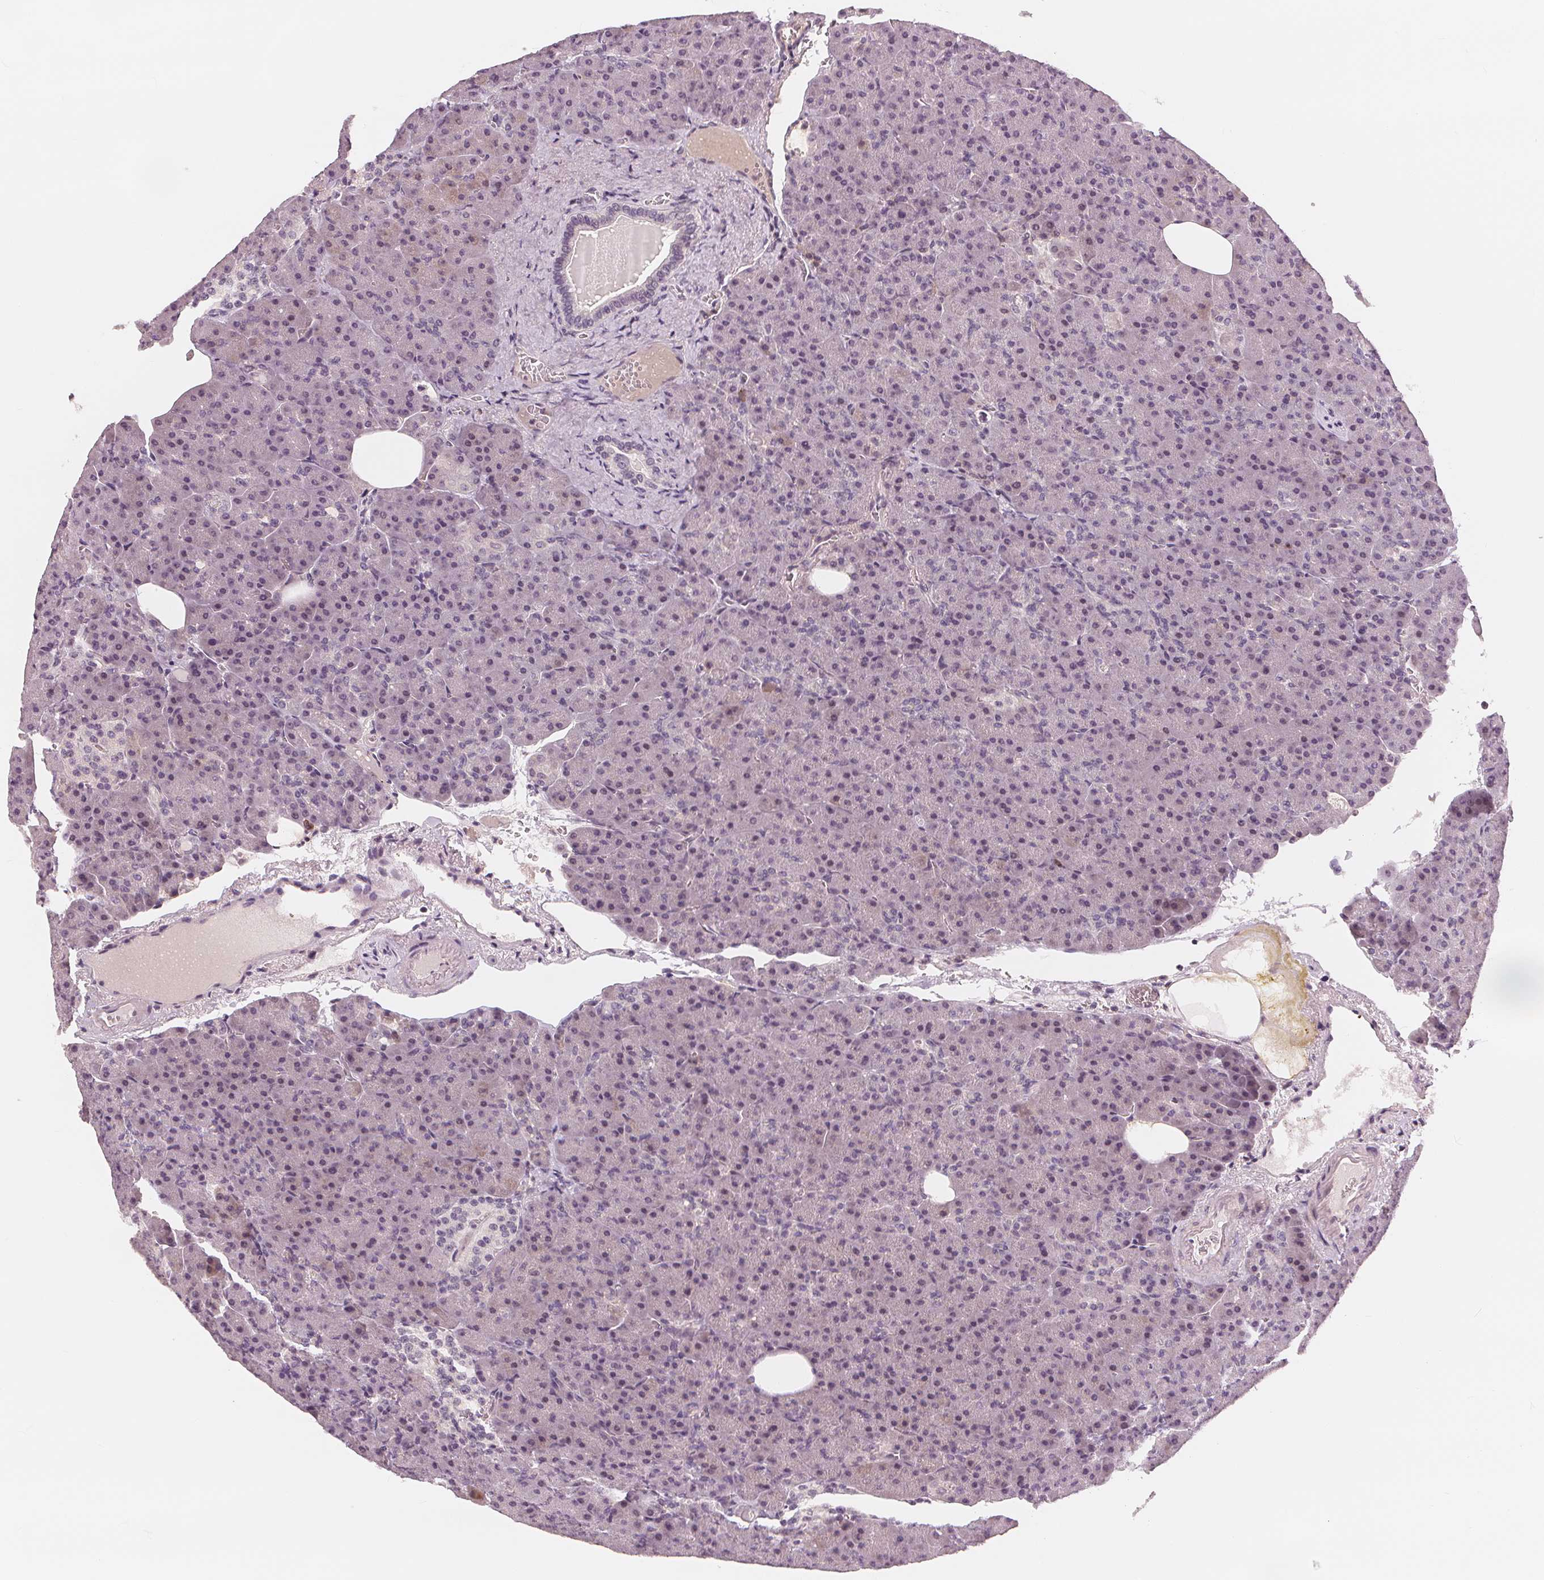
{"staining": {"intensity": "weak", "quantity": "25%-75%", "location": "nuclear"}, "tissue": "pancreas", "cell_type": "Exocrine glandular cells", "image_type": "normal", "snomed": [{"axis": "morphology", "description": "Normal tissue, NOS"}, {"axis": "topography", "description": "Pancreas"}], "caption": "The histopathology image exhibits staining of benign pancreas, revealing weak nuclear protein expression (brown color) within exocrine glandular cells. (Brightfield microscopy of DAB IHC at high magnification).", "gene": "SLC34A1", "patient": {"sex": "female", "age": 74}}